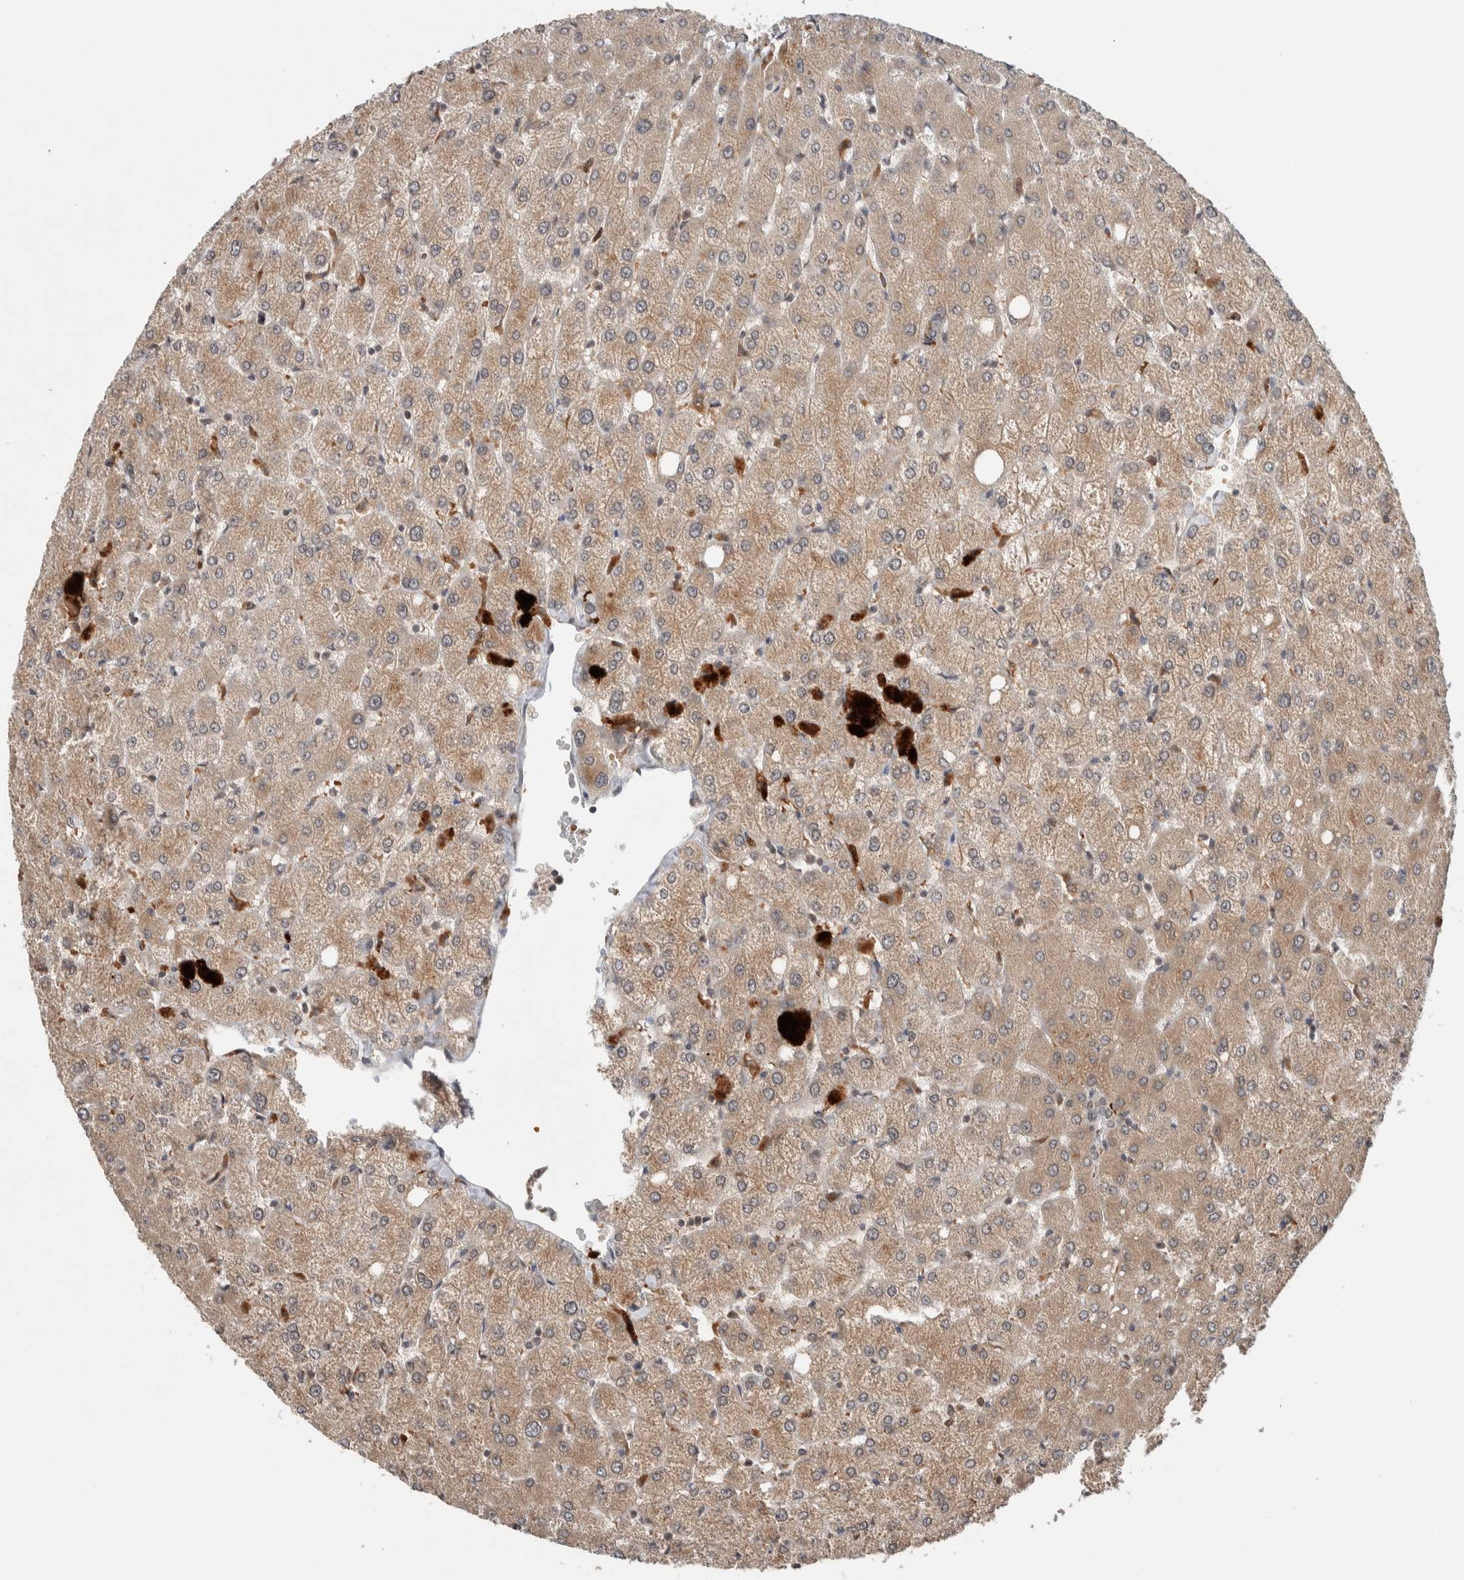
{"staining": {"intensity": "weak", "quantity": "<25%", "location": "cytoplasmic/membranous"}, "tissue": "liver", "cell_type": "Cholangiocytes", "image_type": "normal", "snomed": [{"axis": "morphology", "description": "Normal tissue, NOS"}, {"axis": "topography", "description": "Liver"}], "caption": "A high-resolution image shows immunohistochemistry staining of unremarkable liver, which displays no significant expression in cholangiocytes.", "gene": "KCNK1", "patient": {"sex": "female", "age": 54}}